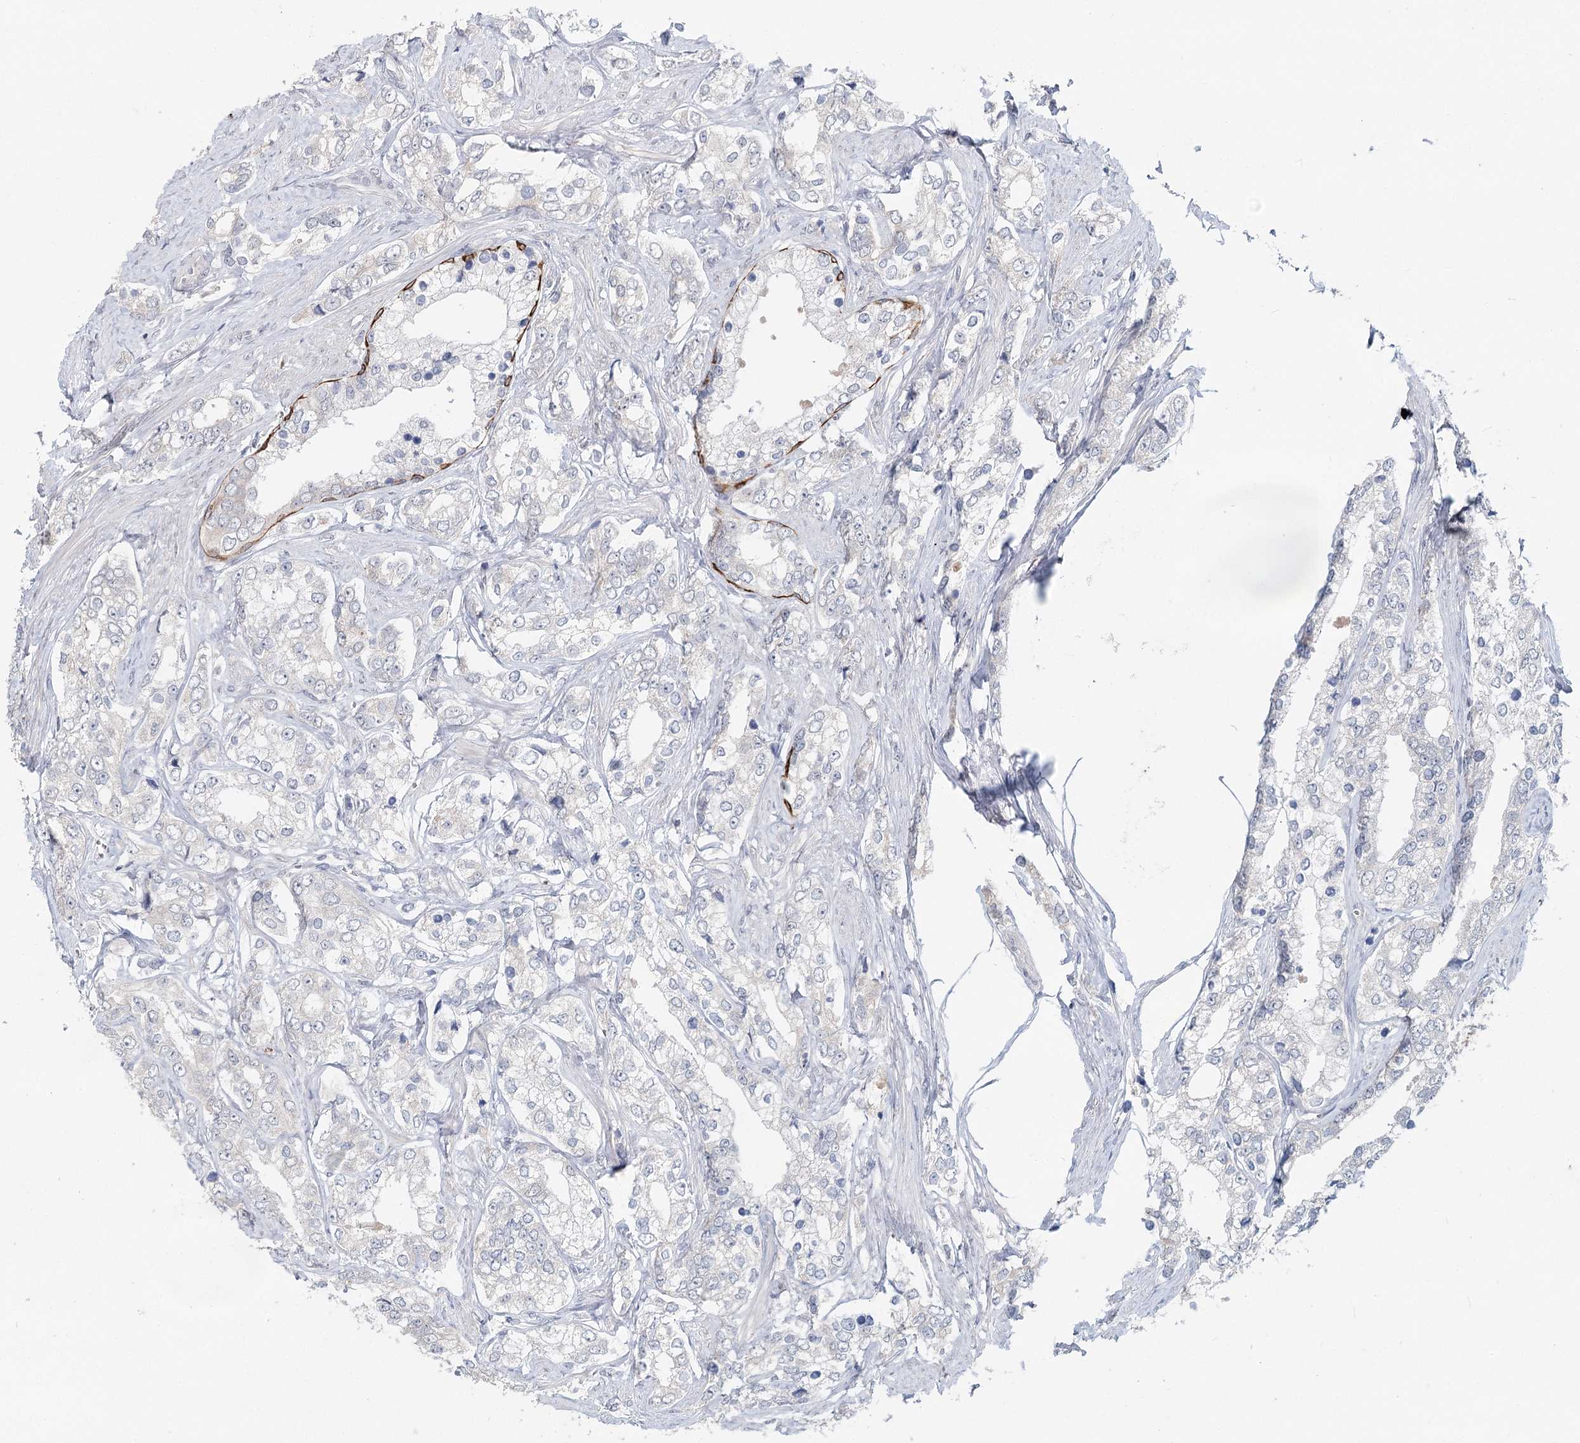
{"staining": {"intensity": "negative", "quantity": "none", "location": "none"}, "tissue": "prostate cancer", "cell_type": "Tumor cells", "image_type": "cancer", "snomed": [{"axis": "morphology", "description": "Adenocarcinoma, High grade"}, {"axis": "topography", "description": "Prostate"}], "caption": "A photomicrograph of prostate cancer stained for a protein demonstrates no brown staining in tumor cells.", "gene": "FBXO7", "patient": {"sex": "male", "age": 66}}